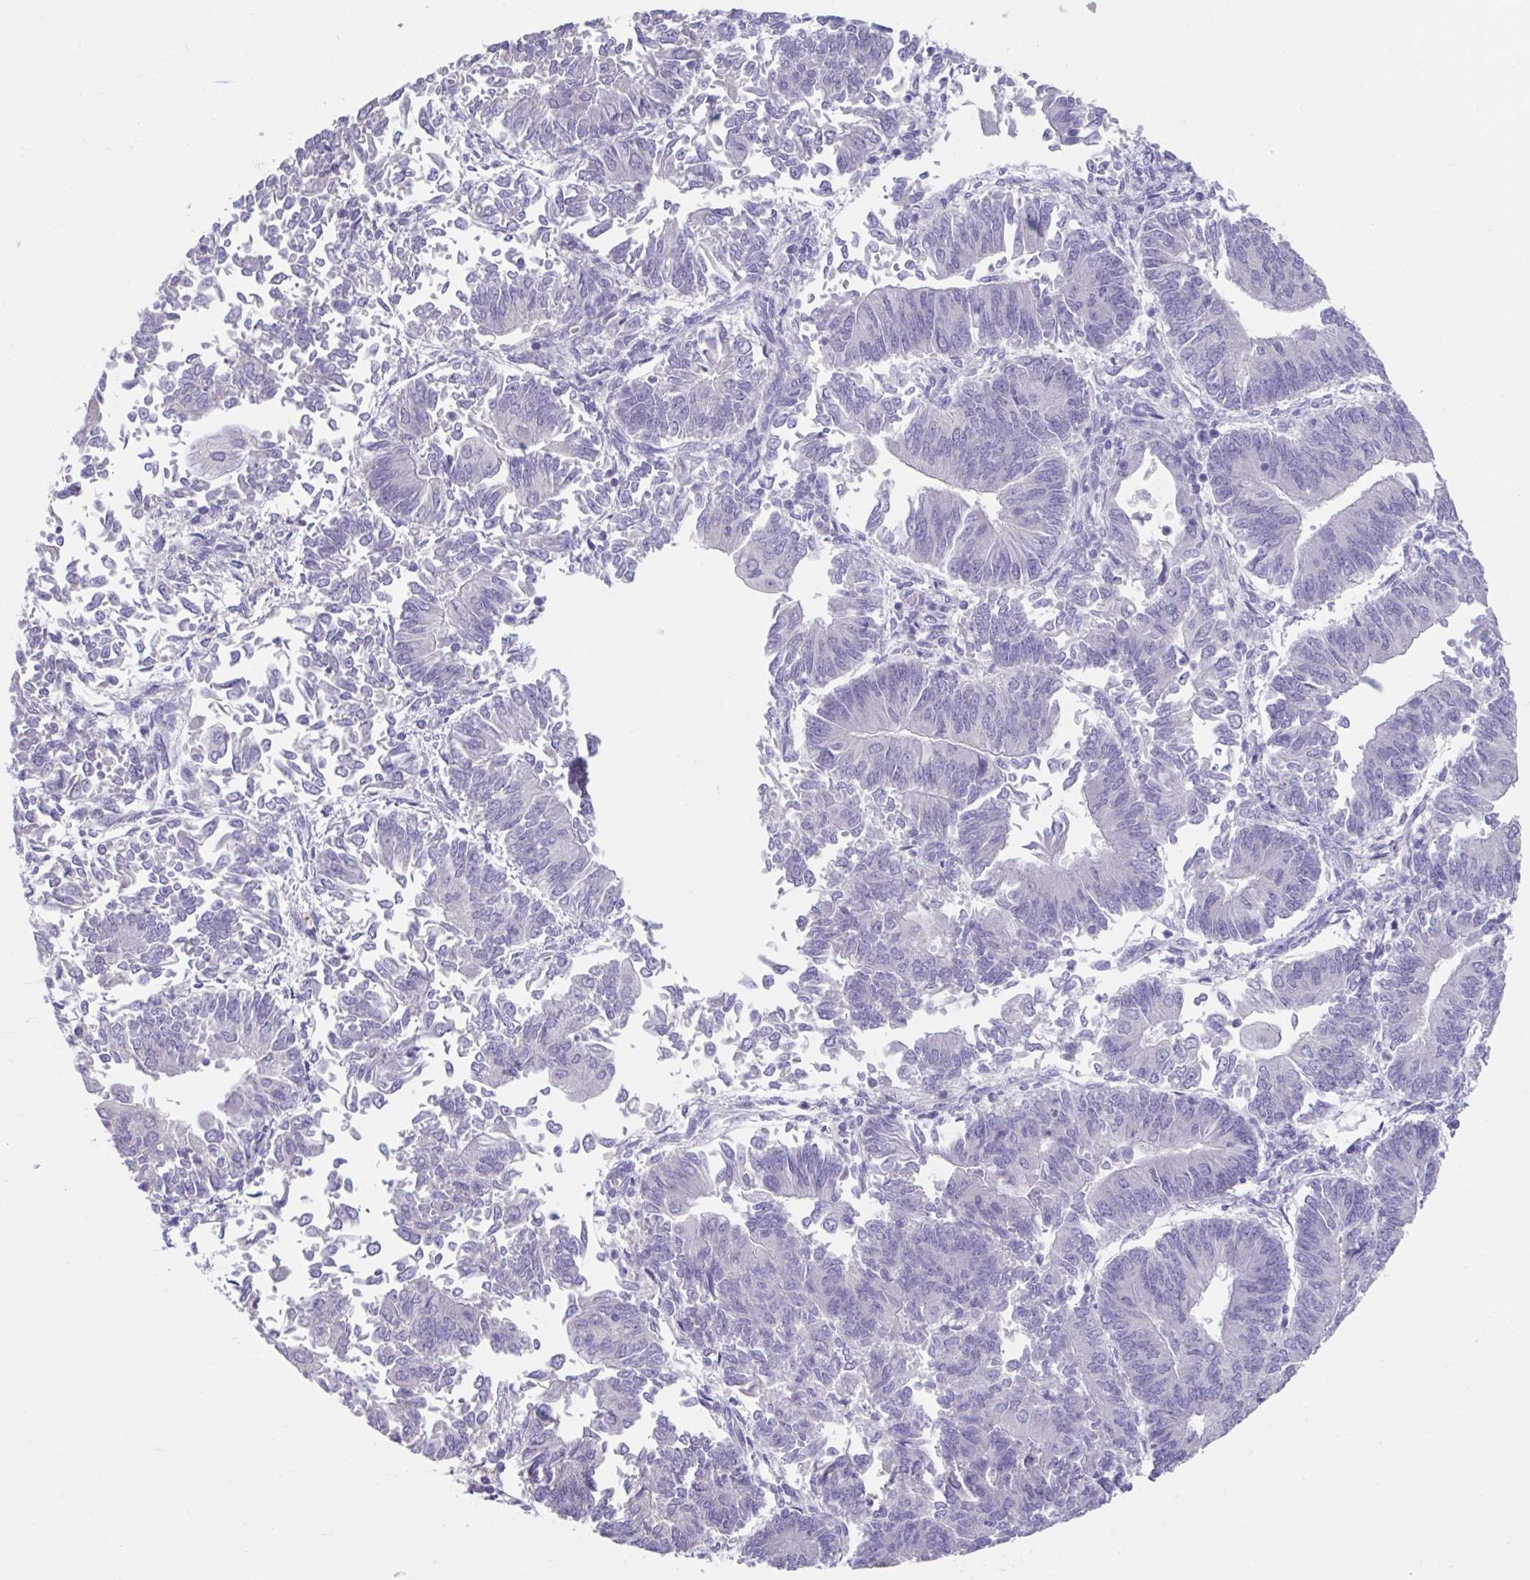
{"staining": {"intensity": "negative", "quantity": "none", "location": "none"}, "tissue": "endometrial cancer", "cell_type": "Tumor cells", "image_type": "cancer", "snomed": [{"axis": "morphology", "description": "Adenocarcinoma, NOS"}, {"axis": "topography", "description": "Endometrium"}], "caption": "IHC photomicrograph of neoplastic tissue: endometrial cancer (adenocarcinoma) stained with DAB shows no significant protein positivity in tumor cells.", "gene": "GPR162", "patient": {"sex": "female", "age": 65}}